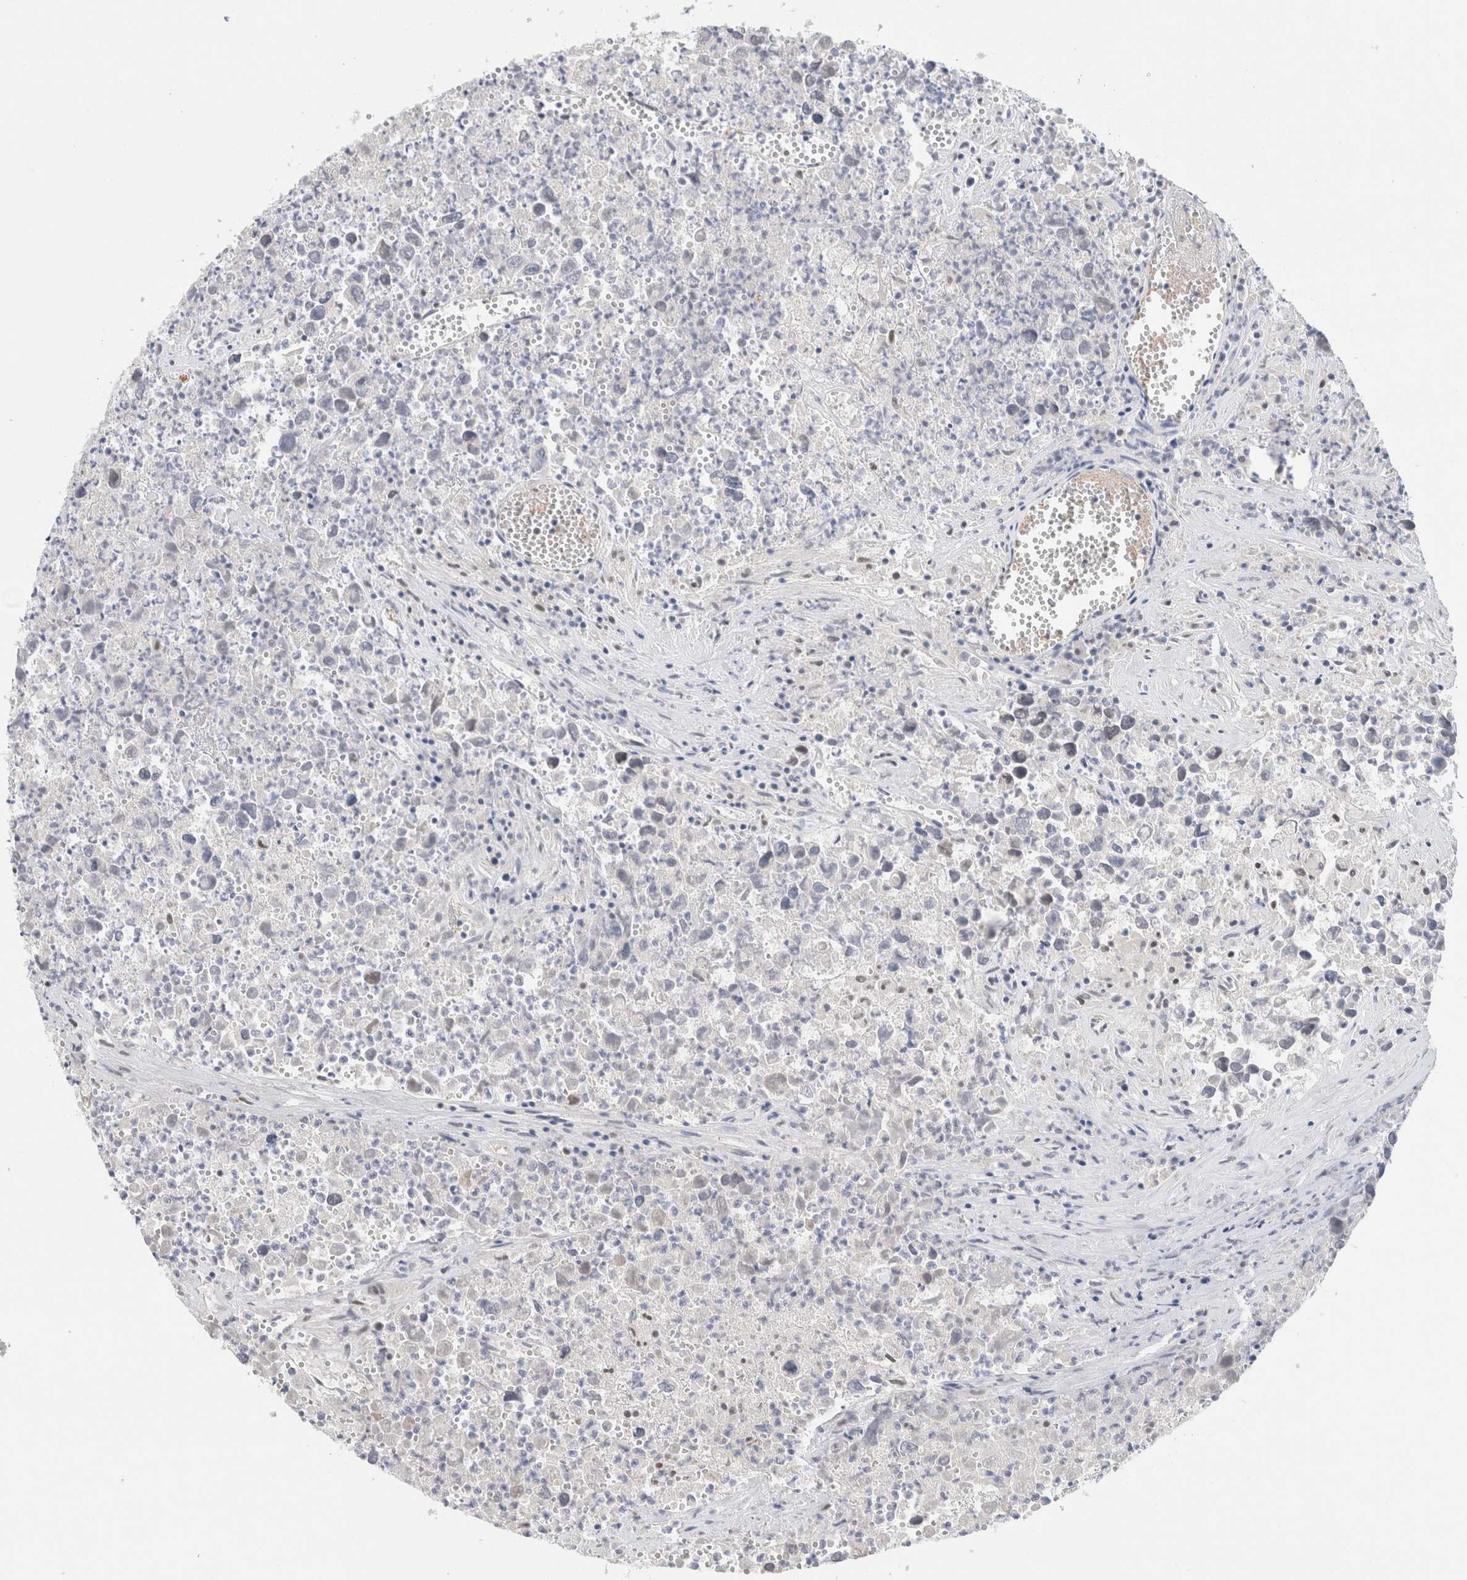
{"staining": {"intensity": "negative", "quantity": "none", "location": "none"}, "tissue": "testis cancer", "cell_type": "Tumor cells", "image_type": "cancer", "snomed": [{"axis": "morphology", "description": "Seminoma, NOS"}, {"axis": "morphology", "description": "Carcinoma, Embryonal, NOS"}, {"axis": "topography", "description": "Testis"}], "caption": "The photomicrograph displays no staining of tumor cells in testis cancer. Brightfield microscopy of IHC stained with DAB (3,3'-diaminobenzidine) (brown) and hematoxylin (blue), captured at high magnification.", "gene": "KNL1", "patient": {"sex": "male", "age": 43}}